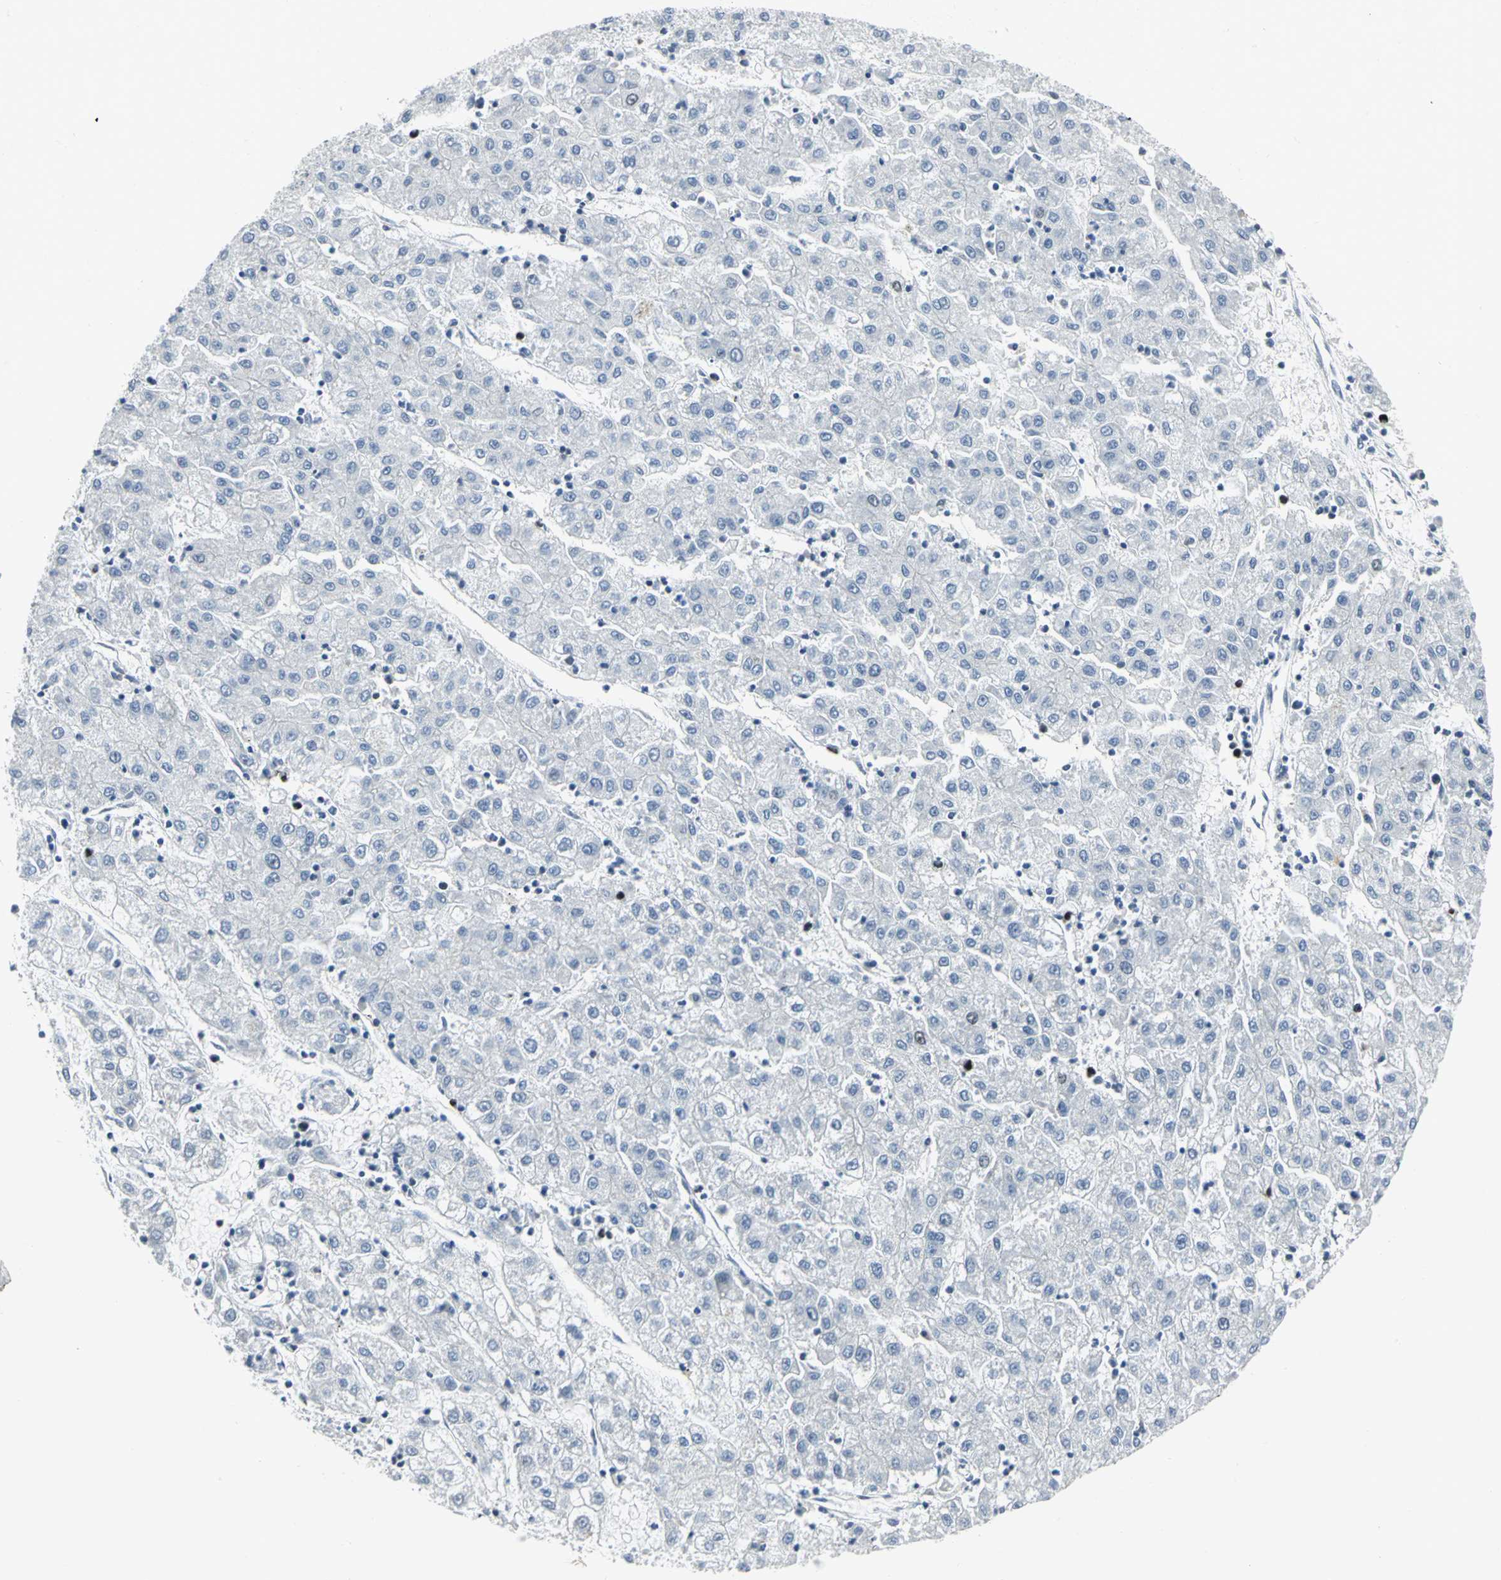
{"staining": {"intensity": "negative", "quantity": "none", "location": "none"}, "tissue": "liver cancer", "cell_type": "Tumor cells", "image_type": "cancer", "snomed": [{"axis": "morphology", "description": "Carcinoma, Hepatocellular, NOS"}, {"axis": "topography", "description": "Liver"}], "caption": "Tumor cells are negative for protein expression in human liver hepatocellular carcinoma.", "gene": "RPA1", "patient": {"sex": "male", "age": 72}}